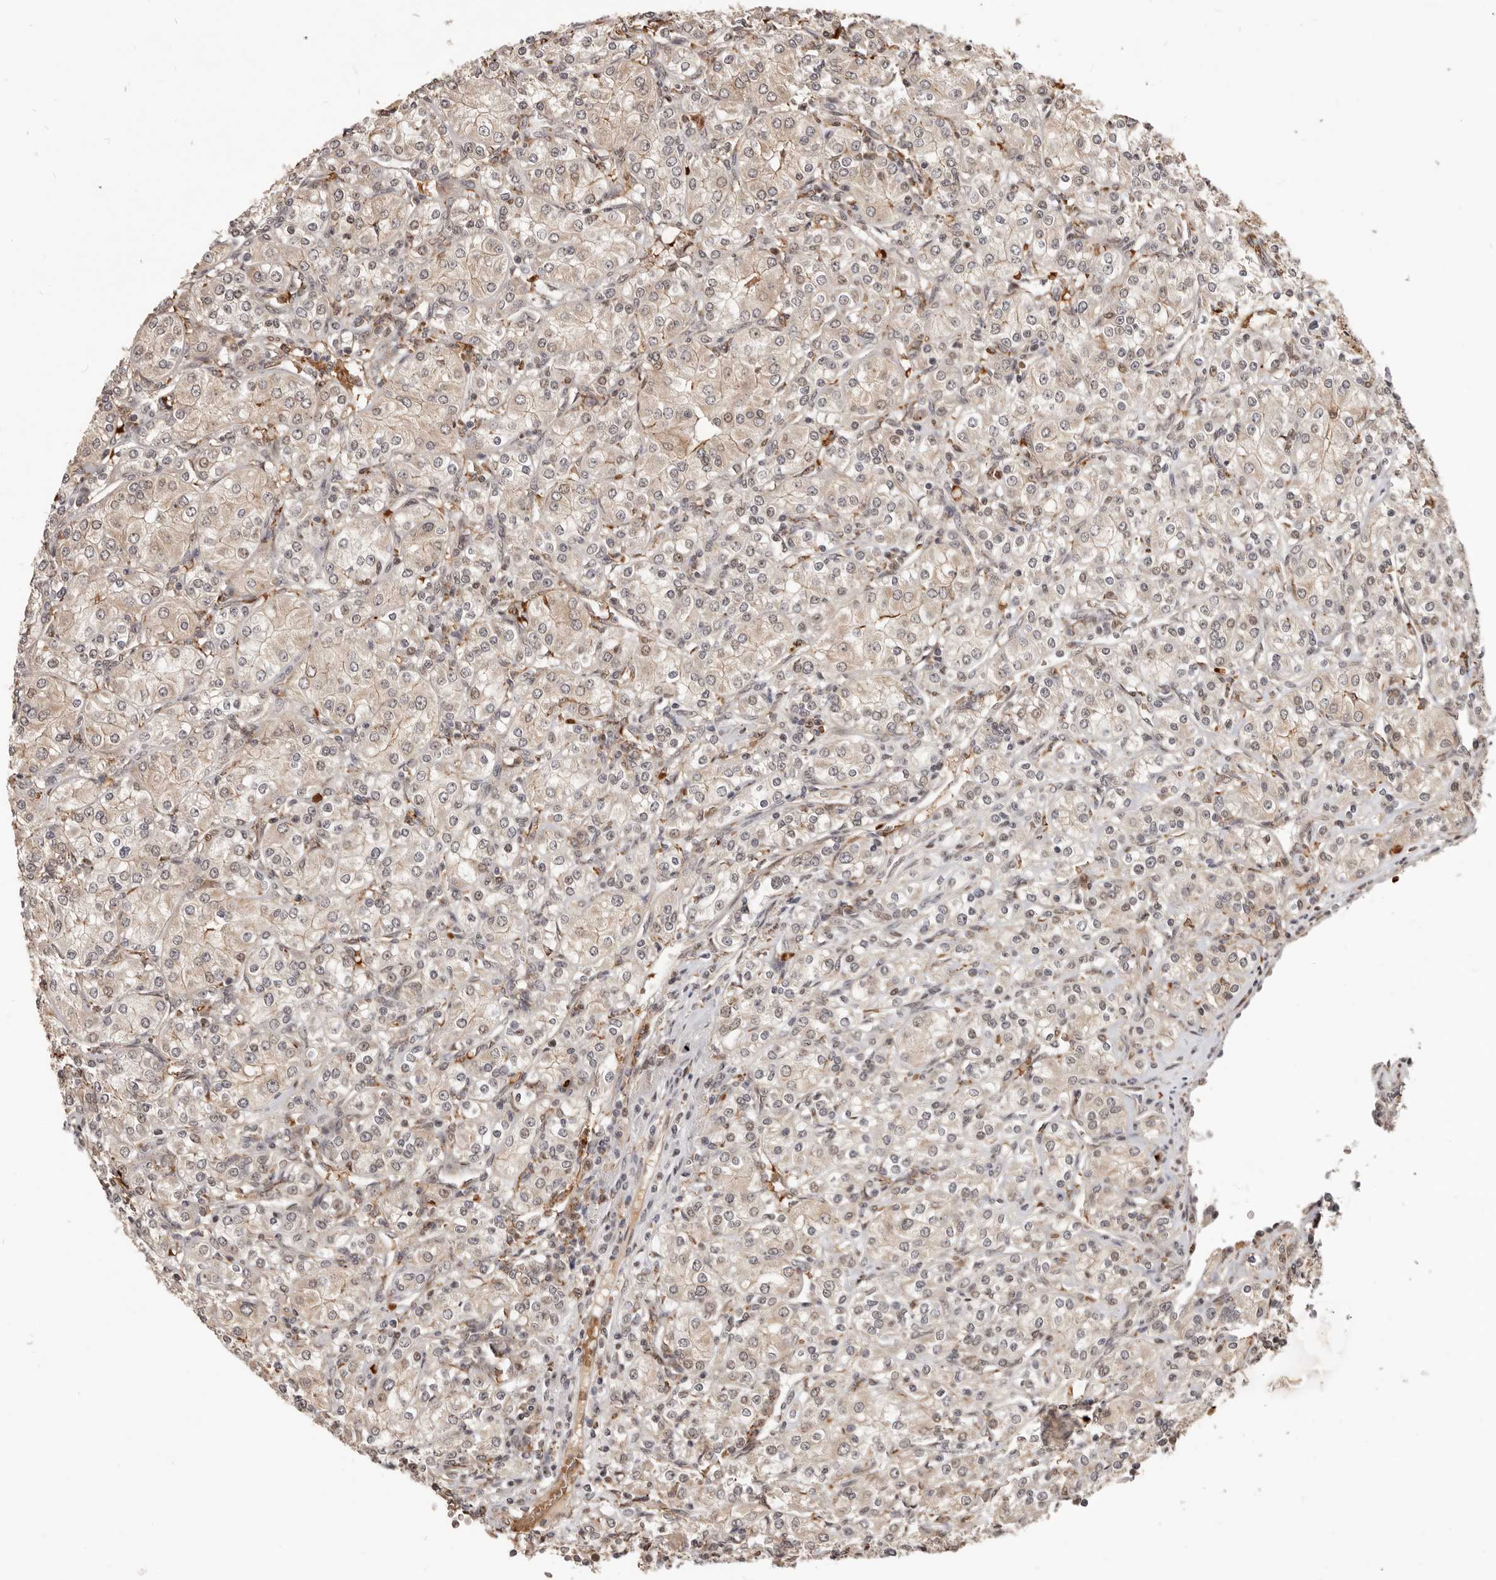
{"staining": {"intensity": "weak", "quantity": "25%-75%", "location": "cytoplasmic/membranous"}, "tissue": "renal cancer", "cell_type": "Tumor cells", "image_type": "cancer", "snomed": [{"axis": "morphology", "description": "Adenocarcinoma, NOS"}, {"axis": "topography", "description": "Kidney"}], "caption": "Weak cytoplasmic/membranous protein expression is appreciated in about 25%-75% of tumor cells in renal cancer (adenocarcinoma).", "gene": "NCOA3", "patient": {"sex": "male", "age": 77}}